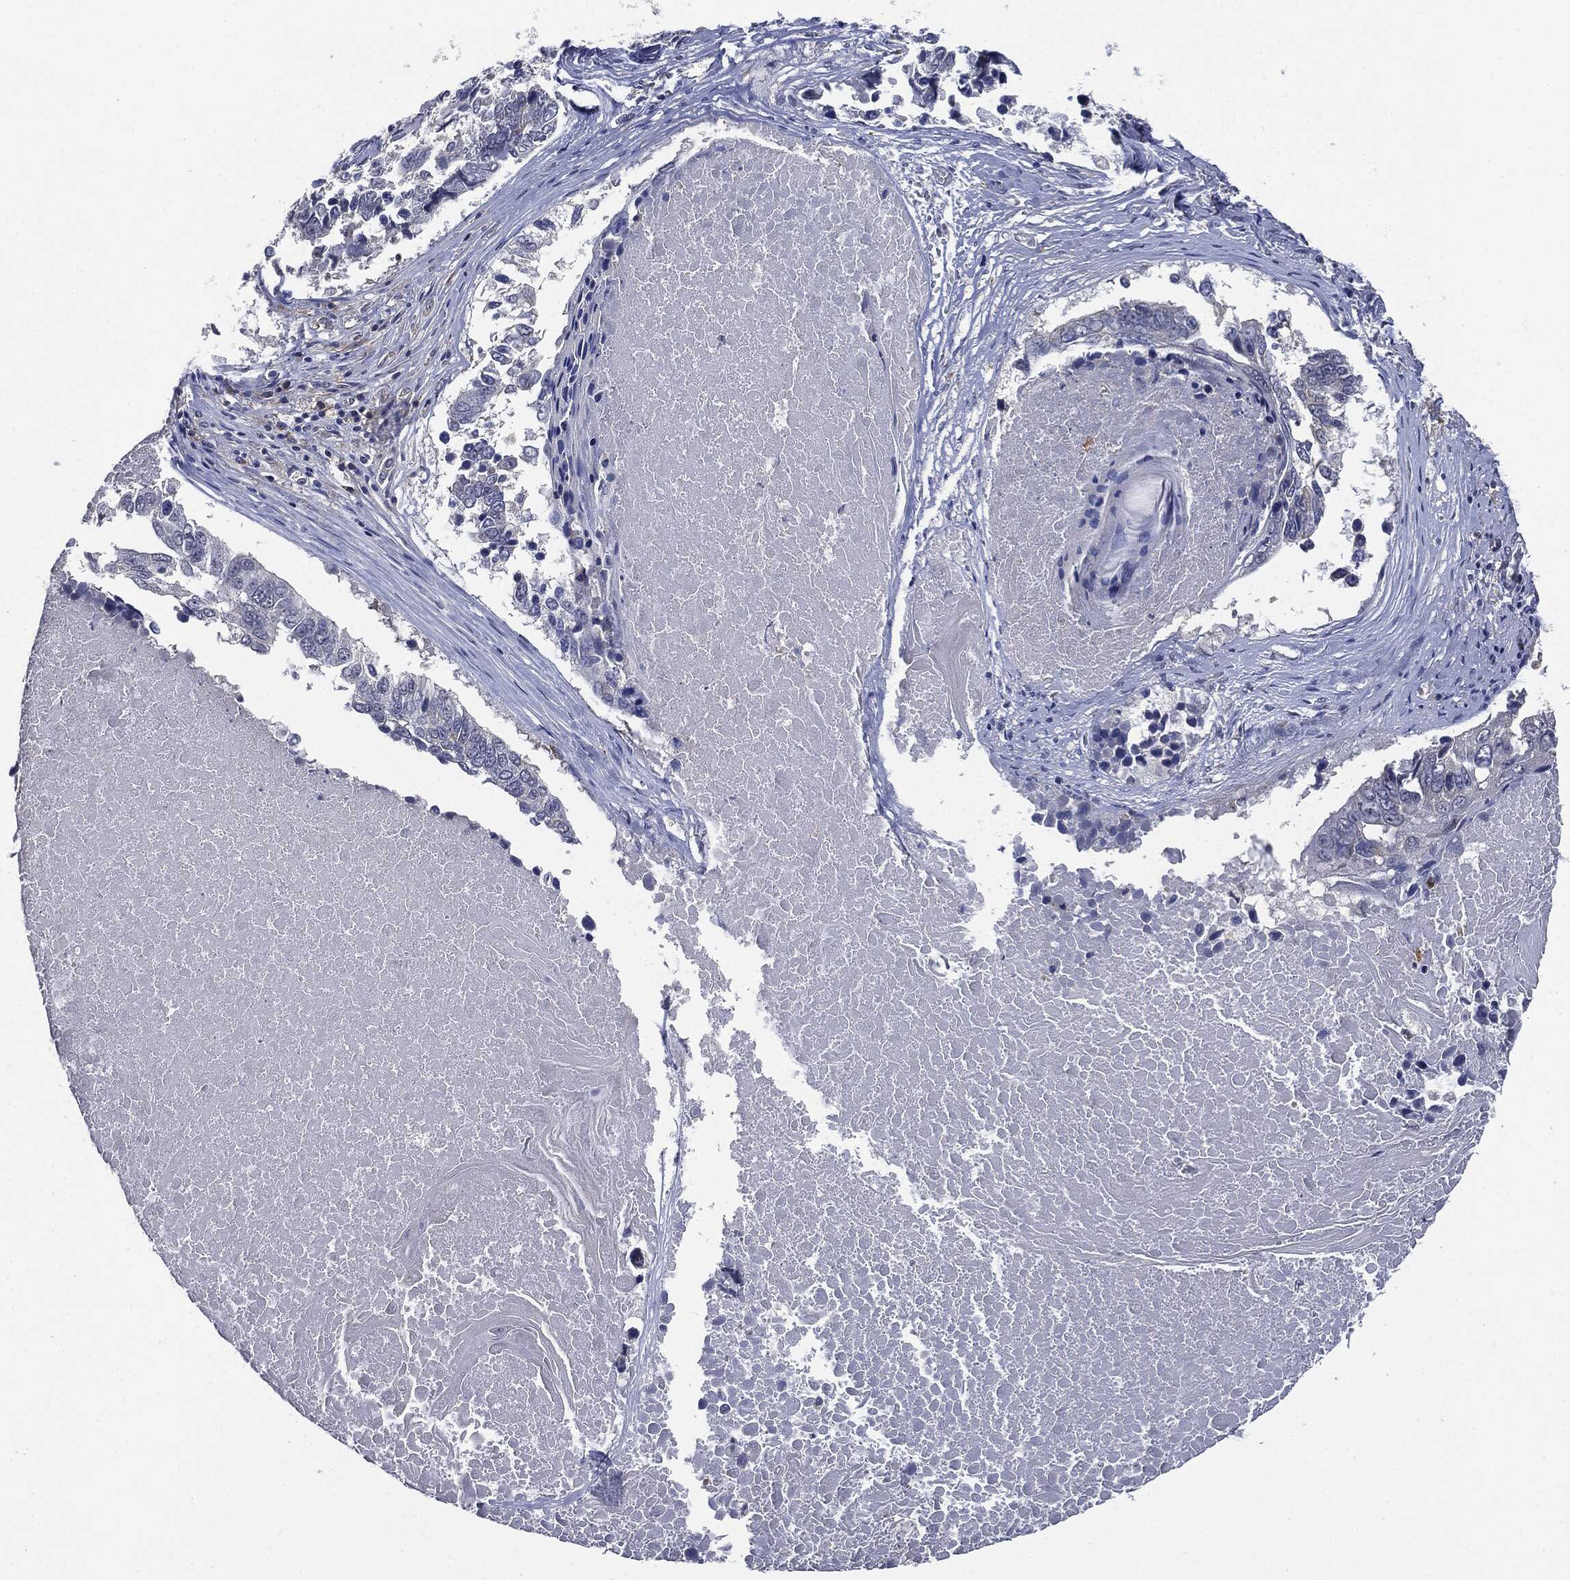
{"staining": {"intensity": "negative", "quantity": "none", "location": "none"}, "tissue": "lung cancer", "cell_type": "Tumor cells", "image_type": "cancer", "snomed": [{"axis": "morphology", "description": "Squamous cell carcinoma, NOS"}, {"axis": "topography", "description": "Lung"}], "caption": "There is no significant positivity in tumor cells of lung cancer (squamous cell carcinoma).", "gene": "TRMT1L", "patient": {"sex": "male", "age": 73}}